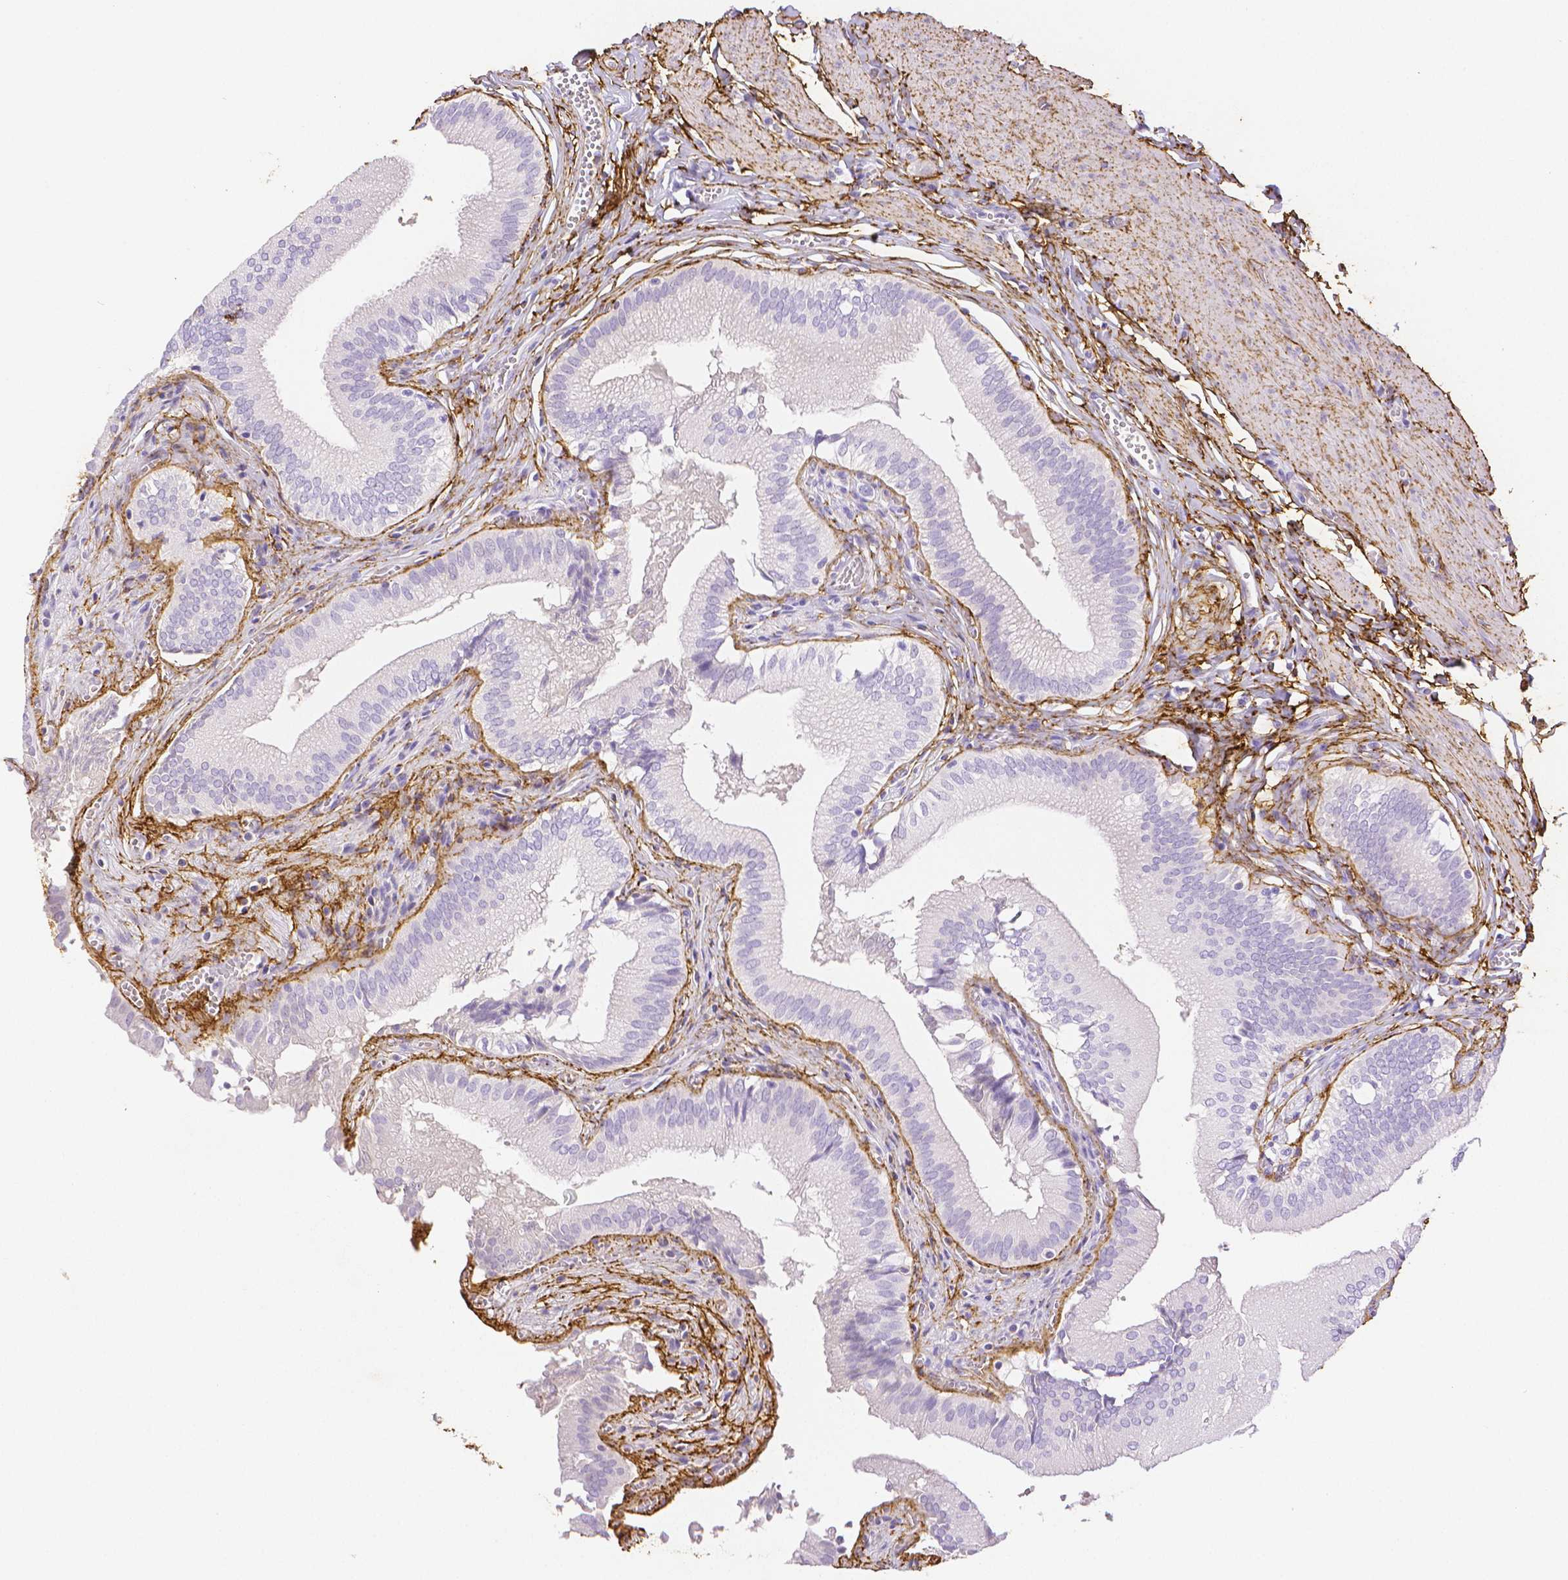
{"staining": {"intensity": "negative", "quantity": "none", "location": "none"}, "tissue": "gallbladder", "cell_type": "Glandular cells", "image_type": "normal", "snomed": [{"axis": "morphology", "description": "Normal tissue, NOS"}, {"axis": "topography", "description": "Gallbladder"}, {"axis": "topography", "description": "Peripheral nerve tissue"}], "caption": "An immunohistochemistry (IHC) image of normal gallbladder is shown. There is no staining in glandular cells of gallbladder.", "gene": "FBN1", "patient": {"sex": "male", "age": 17}}